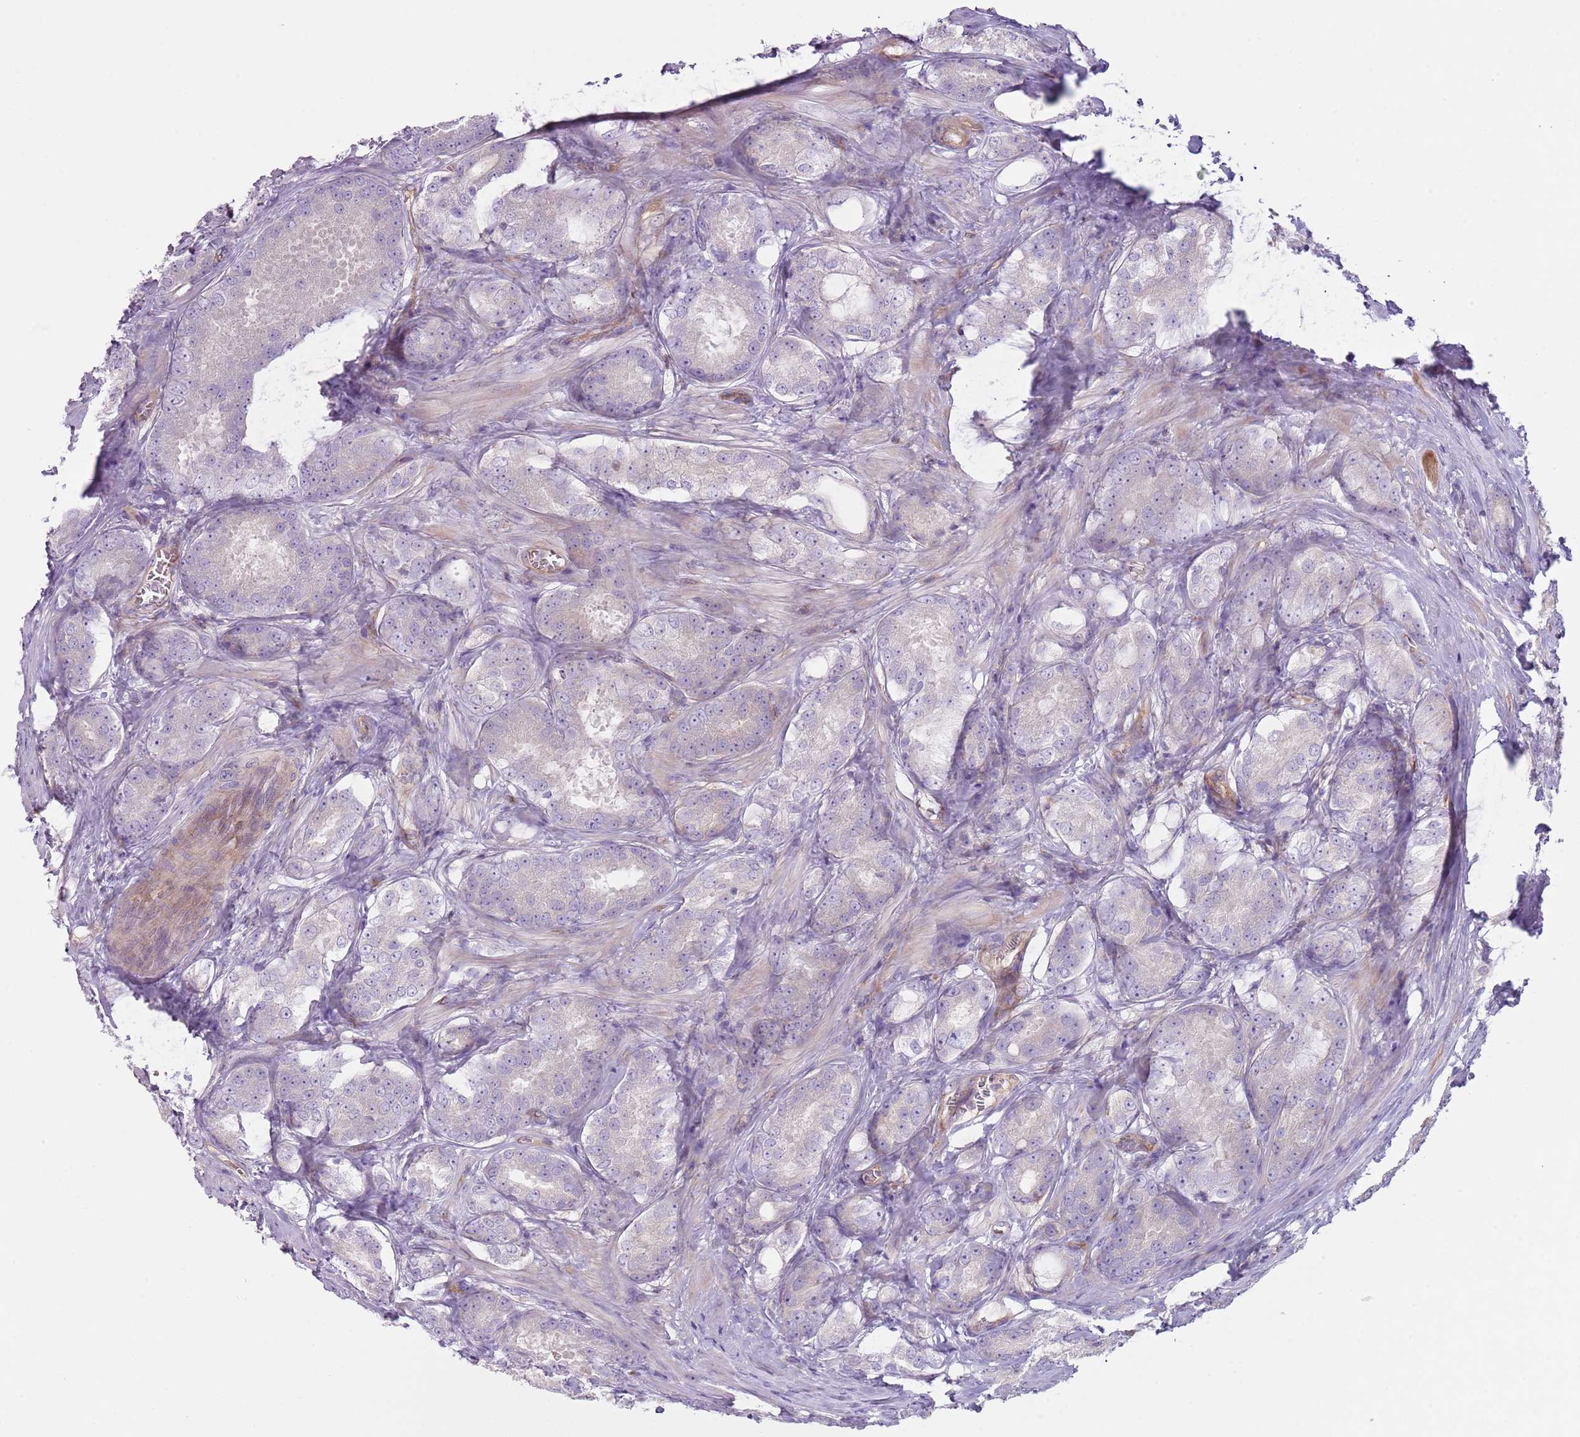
{"staining": {"intensity": "negative", "quantity": "none", "location": "none"}, "tissue": "prostate cancer", "cell_type": "Tumor cells", "image_type": "cancer", "snomed": [{"axis": "morphology", "description": "Adenocarcinoma, Low grade"}, {"axis": "topography", "description": "Prostate"}], "caption": "DAB immunohistochemical staining of human prostate cancer (adenocarcinoma (low-grade)) displays no significant expression in tumor cells.", "gene": "GNAI3", "patient": {"sex": "male", "age": 68}}